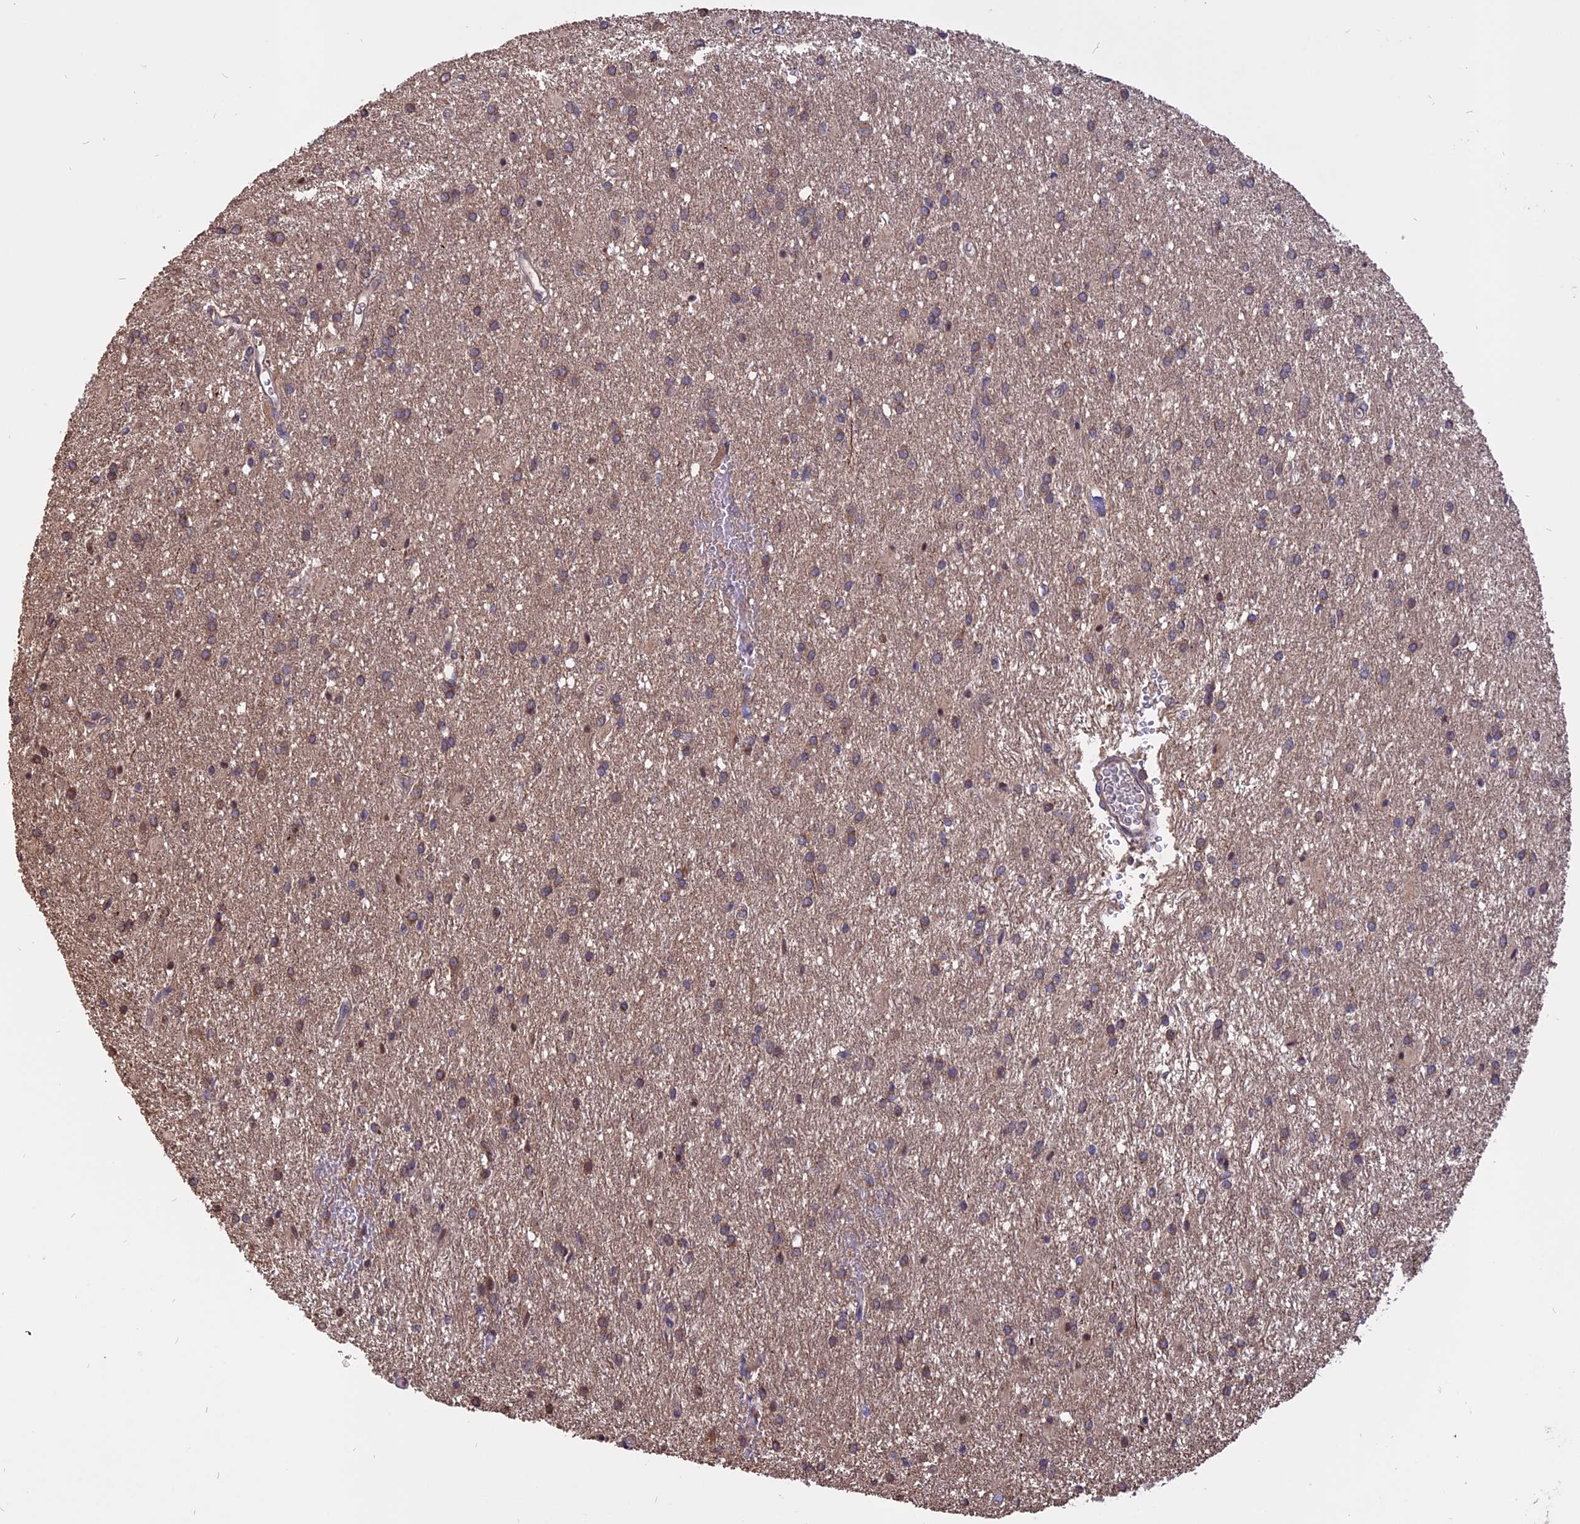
{"staining": {"intensity": "weak", "quantity": ">75%", "location": "cytoplasmic/membranous"}, "tissue": "glioma", "cell_type": "Tumor cells", "image_type": "cancer", "snomed": [{"axis": "morphology", "description": "Glioma, malignant, High grade"}, {"axis": "topography", "description": "Brain"}], "caption": "Approximately >75% of tumor cells in human glioma show weak cytoplasmic/membranous protein staining as visualized by brown immunohistochemical staining.", "gene": "CARMIL2", "patient": {"sex": "female", "age": 50}}